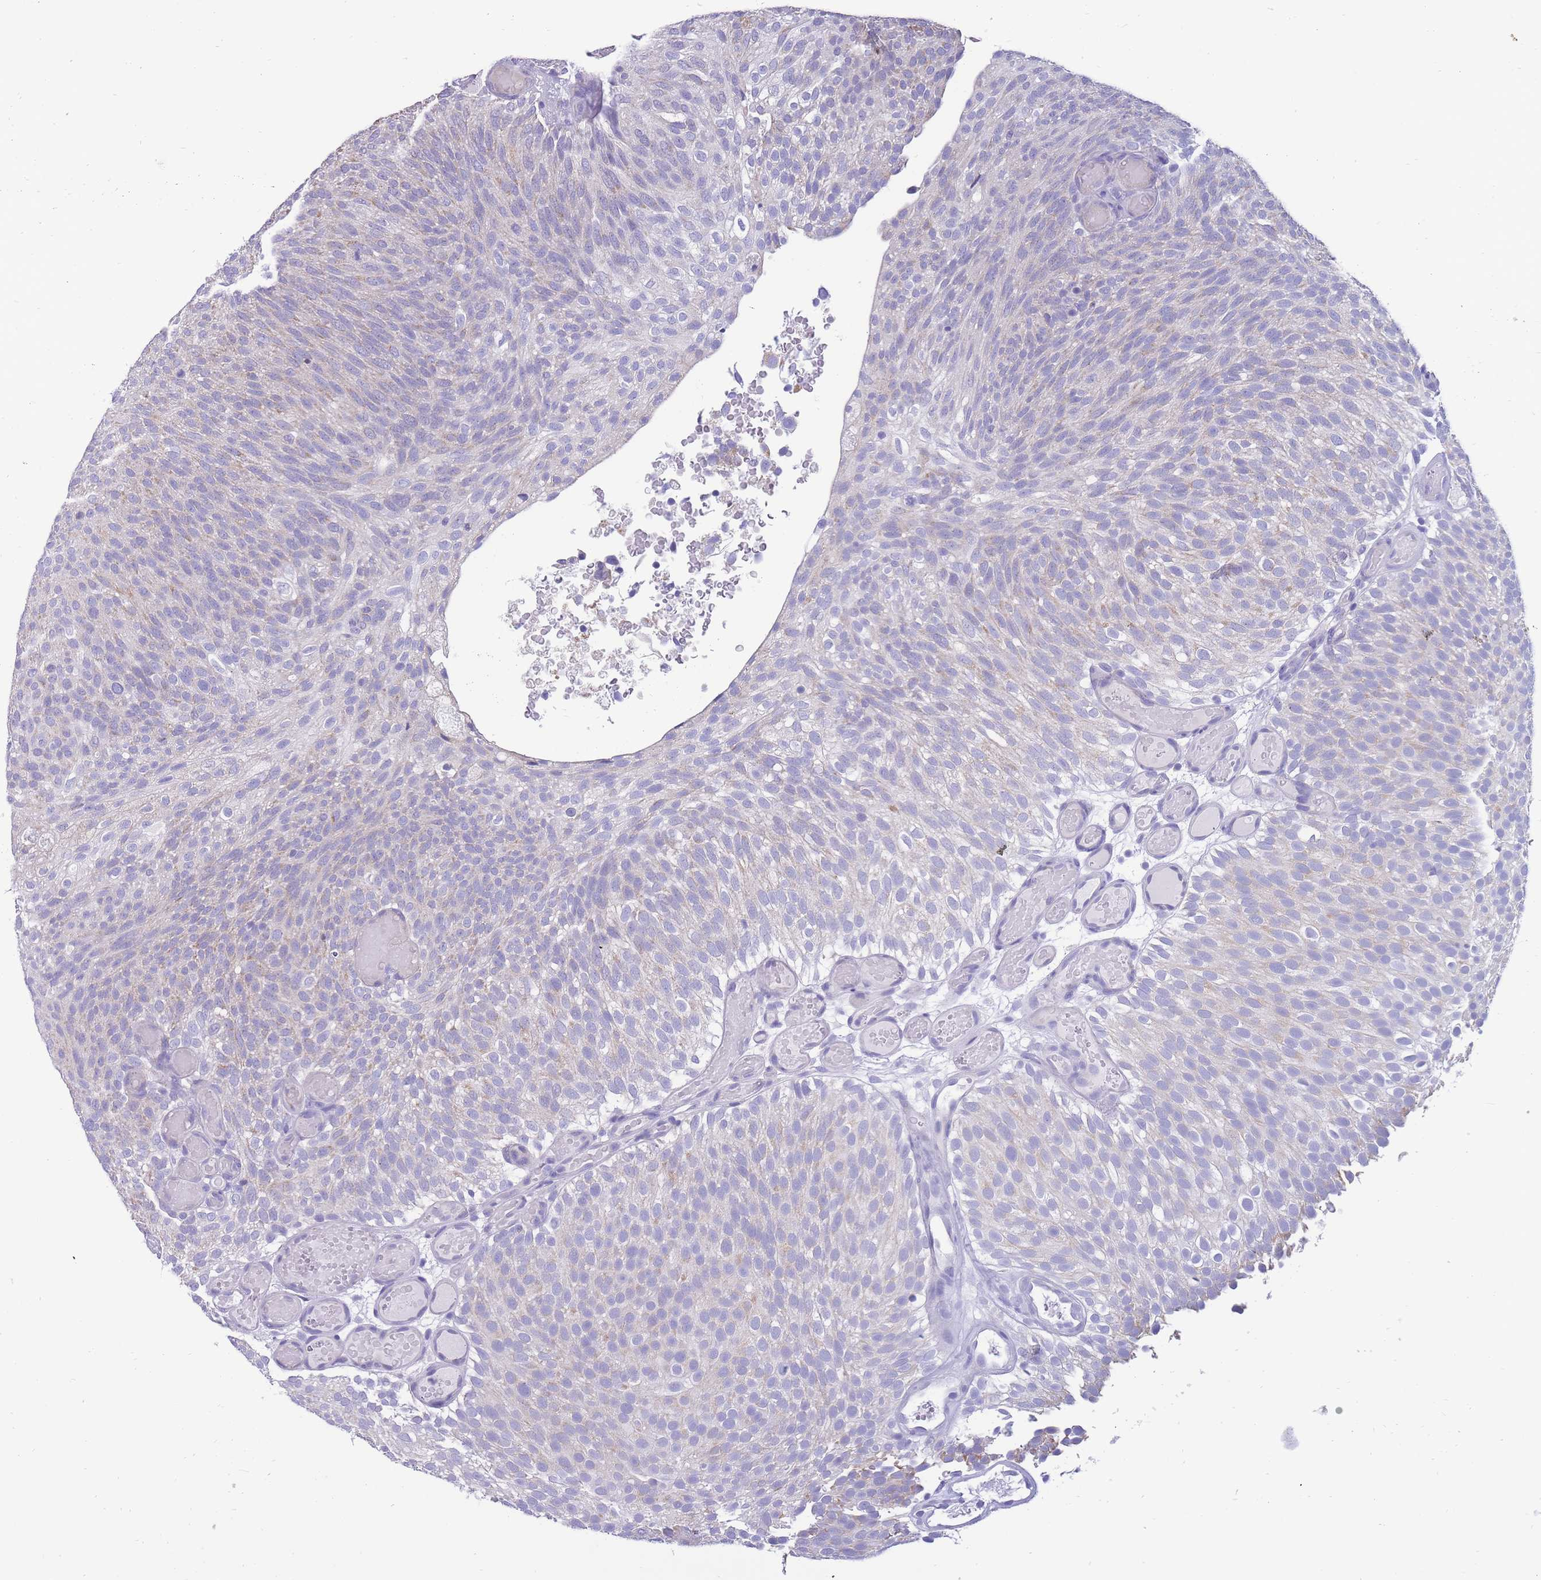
{"staining": {"intensity": "weak", "quantity": "<25%", "location": "cytoplasmic/membranous"}, "tissue": "urothelial cancer", "cell_type": "Tumor cells", "image_type": "cancer", "snomed": [{"axis": "morphology", "description": "Urothelial carcinoma, Low grade"}, {"axis": "topography", "description": "Urinary bladder"}], "caption": "The image reveals no staining of tumor cells in urothelial carcinoma (low-grade).", "gene": "INTS2", "patient": {"sex": "male", "age": 78}}